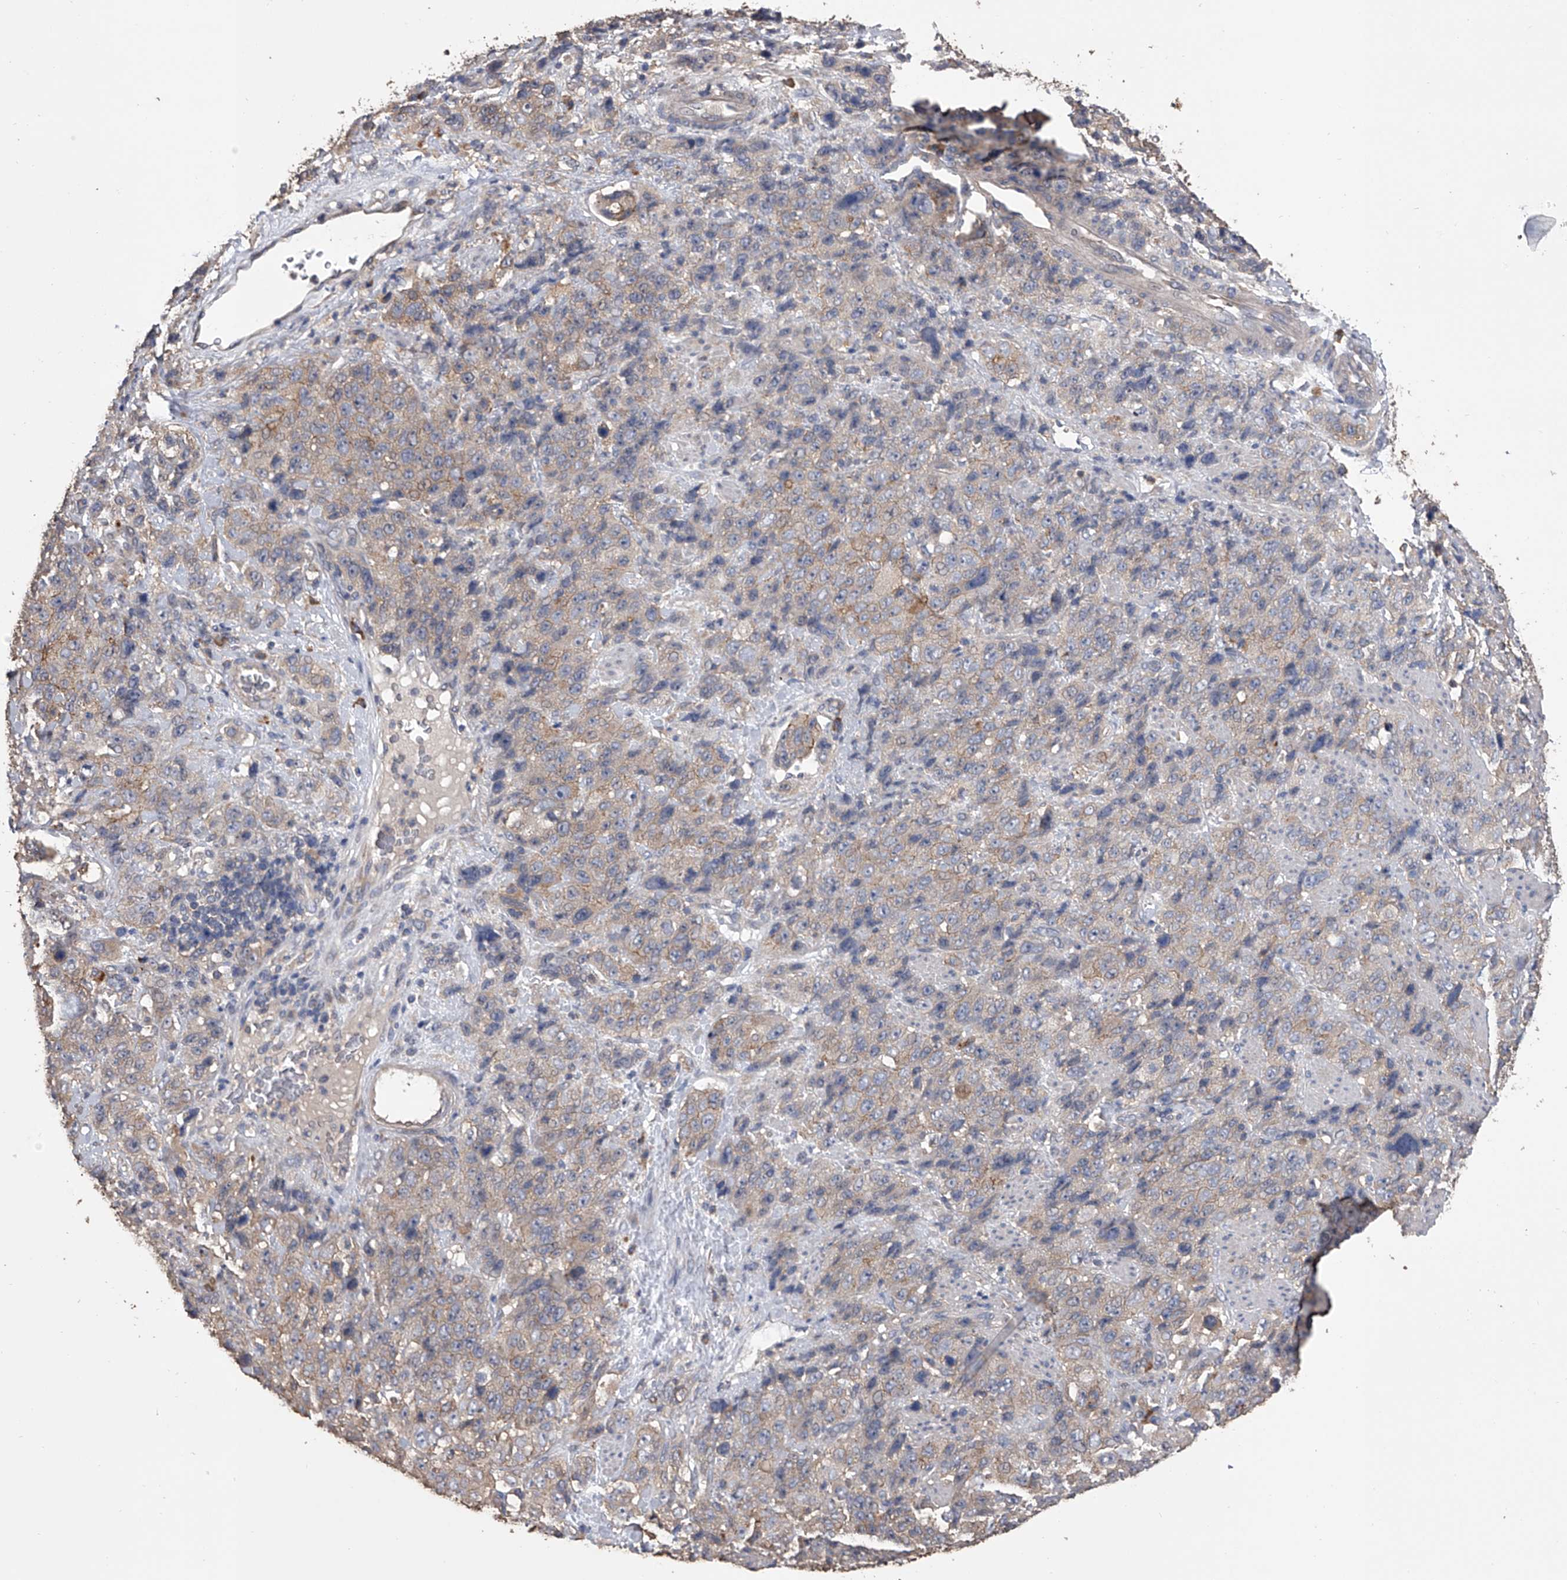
{"staining": {"intensity": "moderate", "quantity": "25%-75%", "location": "cytoplasmic/membranous"}, "tissue": "stomach cancer", "cell_type": "Tumor cells", "image_type": "cancer", "snomed": [{"axis": "morphology", "description": "Adenocarcinoma, NOS"}, {"axis": "topography", "description": "Stomach"}], "caption": "Immunohistochemical staining of stomach cancer (adenocarcinoma) demonstrates medium levels of moderate cytoplasmic/membranous staining in approximately 25%-75% of tumor cells.", "gene": "ZNF343", "patient": {"sex": "male", "age": 48}}